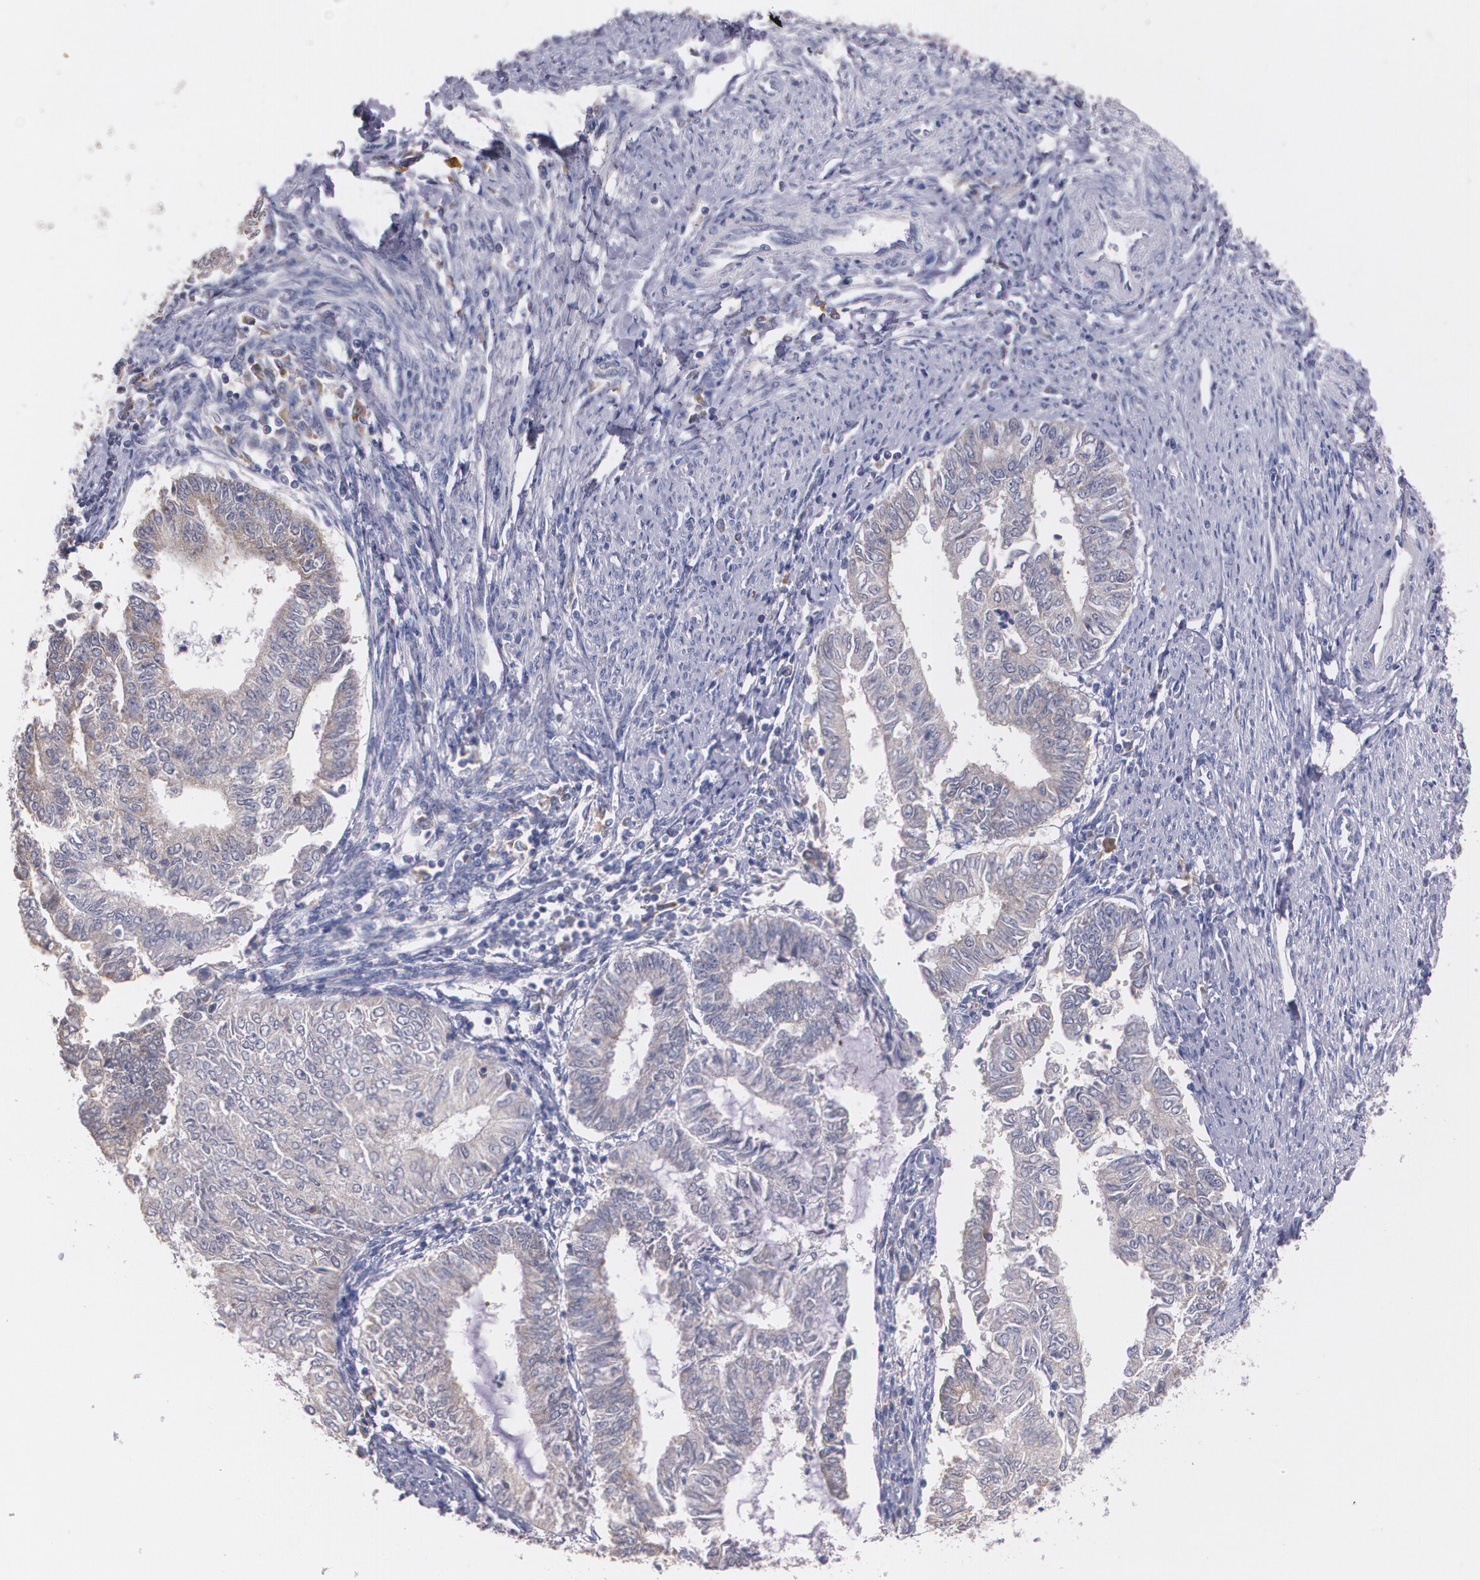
{"staining": {"intensity": "weak", "quantity": "<25%", "location": "cytoplasmic/membranous"}, "tissue": "endometrial cancer", "cell_type": "Tumor cells", "image_type": "cancer", "snomed": [{"axis": "morphology", "description": "Adenocarcinoma, NOS"}, {"axis": "topography", "description": "Endometrium"}], "caption": "An immunohistochemistry (IHC) histopathology image of endometrial adenocarcinoma is shown. There is no staining in tumor cells of endometrial adenocarcinoma.", "gene": "AMBP", "patient": {"sex": "female", "age": 66}}